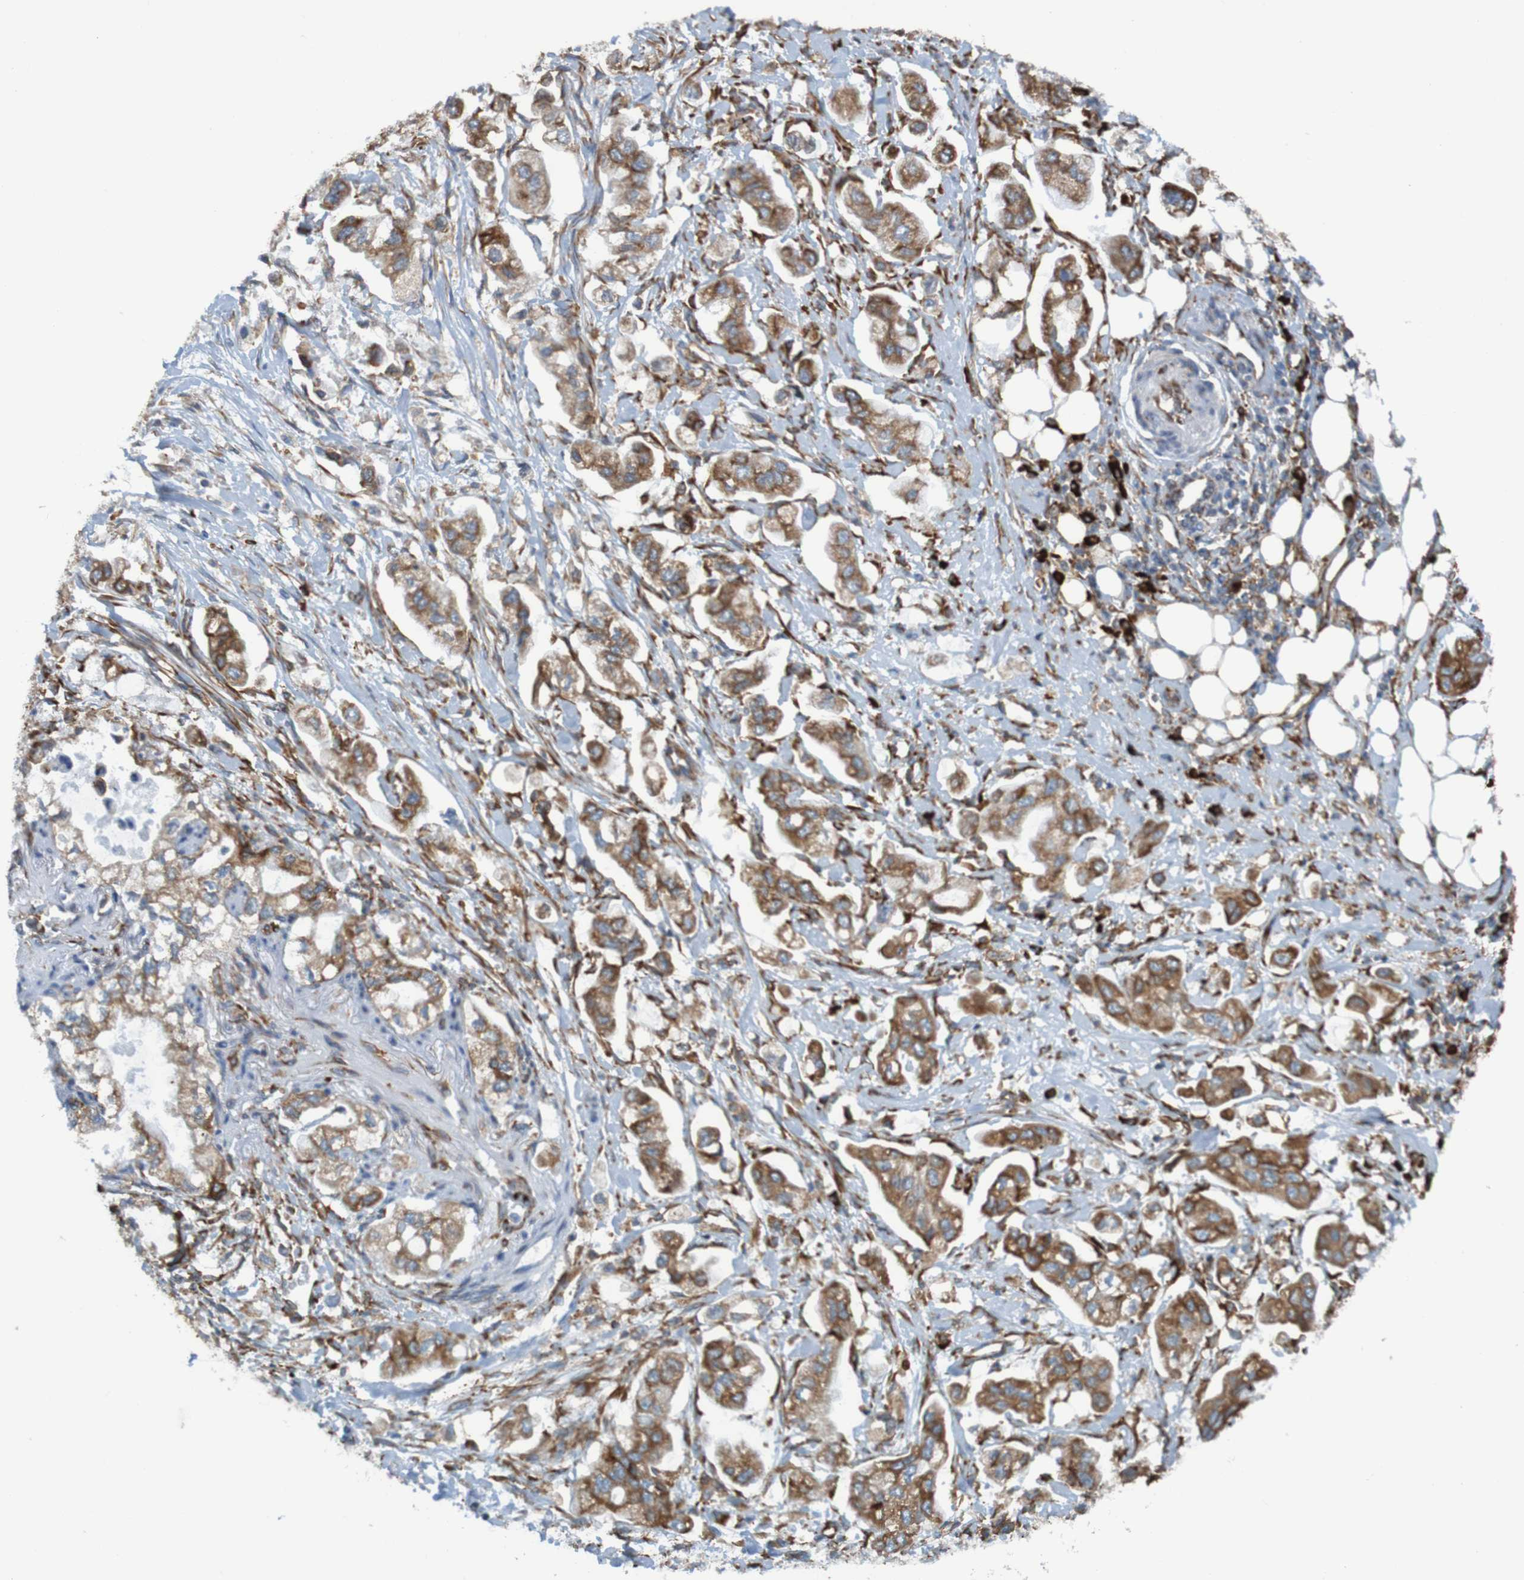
{"staining": {"intensity": "weak", "quantity": ">75%", "location": "cytoplasmic/membranous"}, "tissue": "stomach cancer", "cell_type": "Tumor cells", "image_type": "cancer", "snomed": [{"axis": "morphology", "description": "Adenocarcinoma, NOS"}, {"axis": "topography", "description": "Stomach"}], "caption": "IHC (DAB (3,3'-diaminobenzidine)) staining of human stomach cancer shows weak cytoplasmic/membranous protein staining in about >75% of tumor cells. (DAB (3,3'-diaminobenzidine) = brown stain, brightfield microscopy at high magnification).", "gene": "SSR1", "patient": {"sex": "male", "age": 62}}